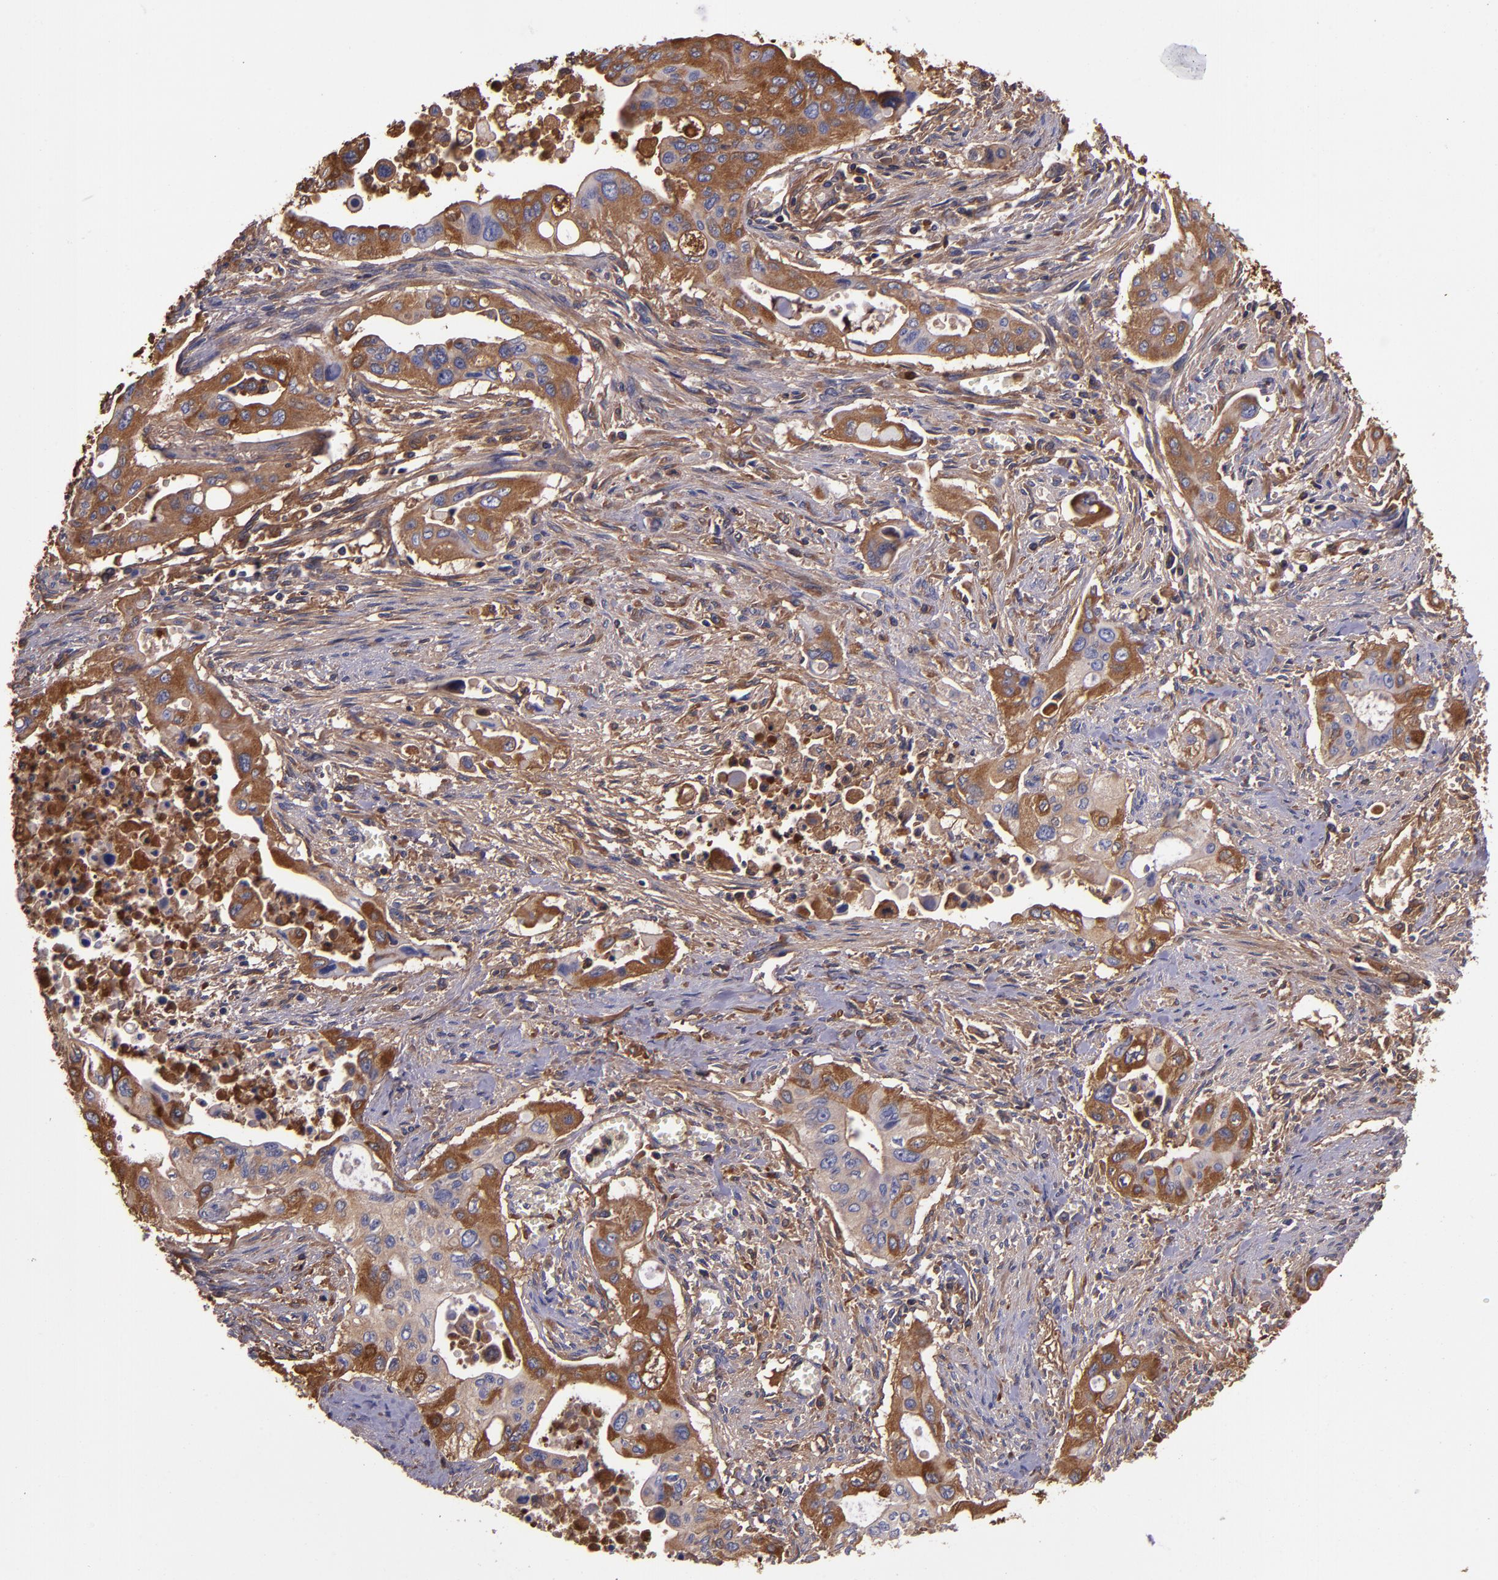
{"staining": {"intensity": "moderate", "quantity": ">75%", "location": "cytoplasmic/membranous"}, "tissue": "pancreatic cancer", "cell_type": "Tumor cells", "image_type": "cancer", "snomed": [{"axis": "morphology", "description": "Adenocarcinoma, NOS"}, {"axis": "topography", "description": "Pancreas"}], "caption": "DAB immunohistochemical staining of human pancreatic cancer reveals moderate cytoplasmic/membranous protein staining in about >75% of tumor cells.", "gene": "A2M", "patient": {"sex": "male", "age": 77}}